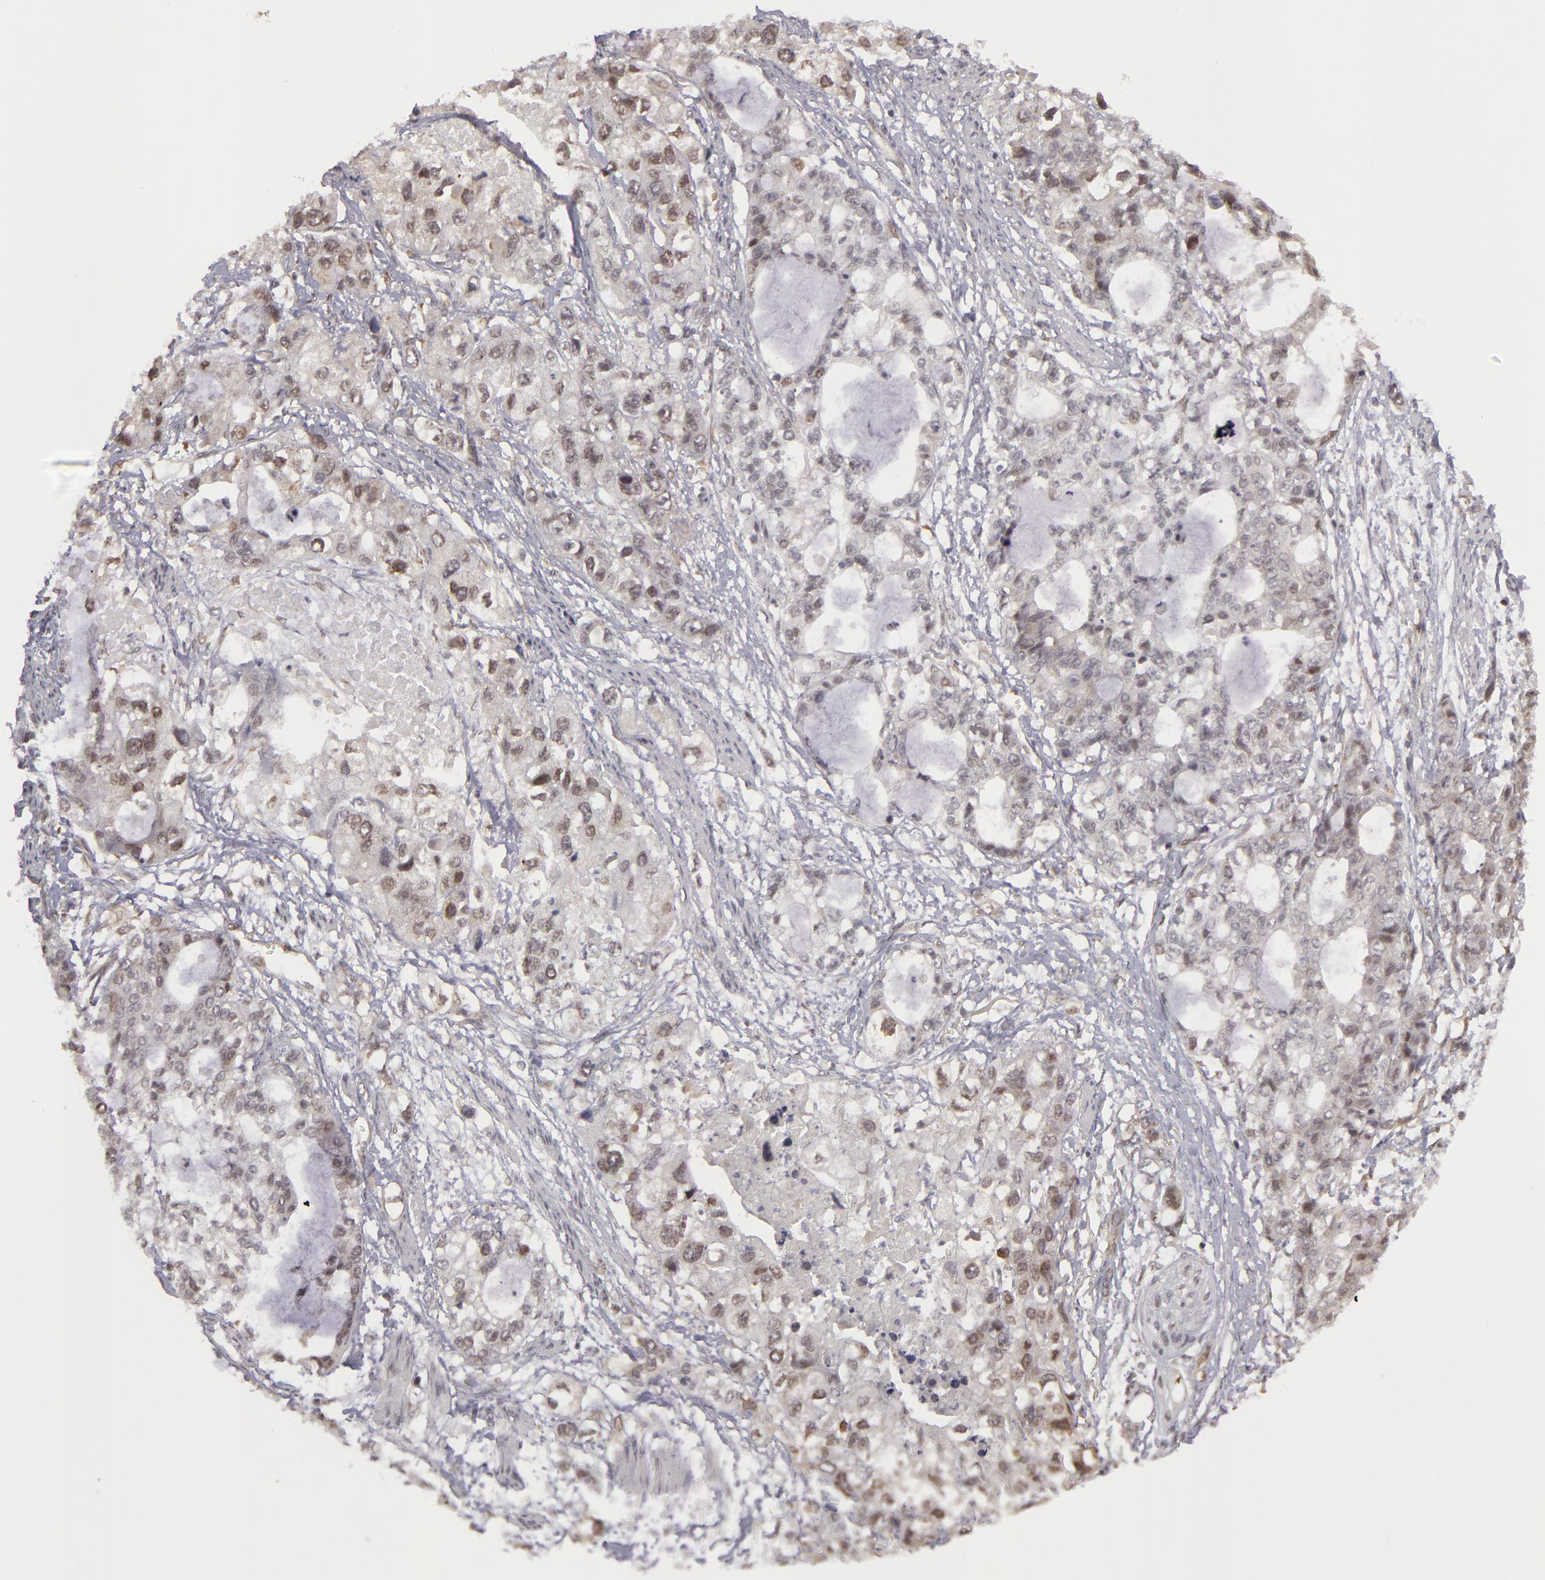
{"staining": {"intensity": "weak", "quantity": "25%-75%", "location": "nuclear"}, "tissue": "stomach cancer", "cell_type": "Tumor cells", "image_type": "cancer", "snomed": [{"axis": "morphology", "description": "Adenocarcinoma, NOS"}, {"axis": "topography", "description": "Stomach, upper"}], "caption": "Human stomach adenocarcinoma stained for a protein (brown) exhibits weak nuclear positive expression in about 25%-75% of tumor cells.", "gene": "ZNF133", "patient": {"sex": "female", "age": 52}}